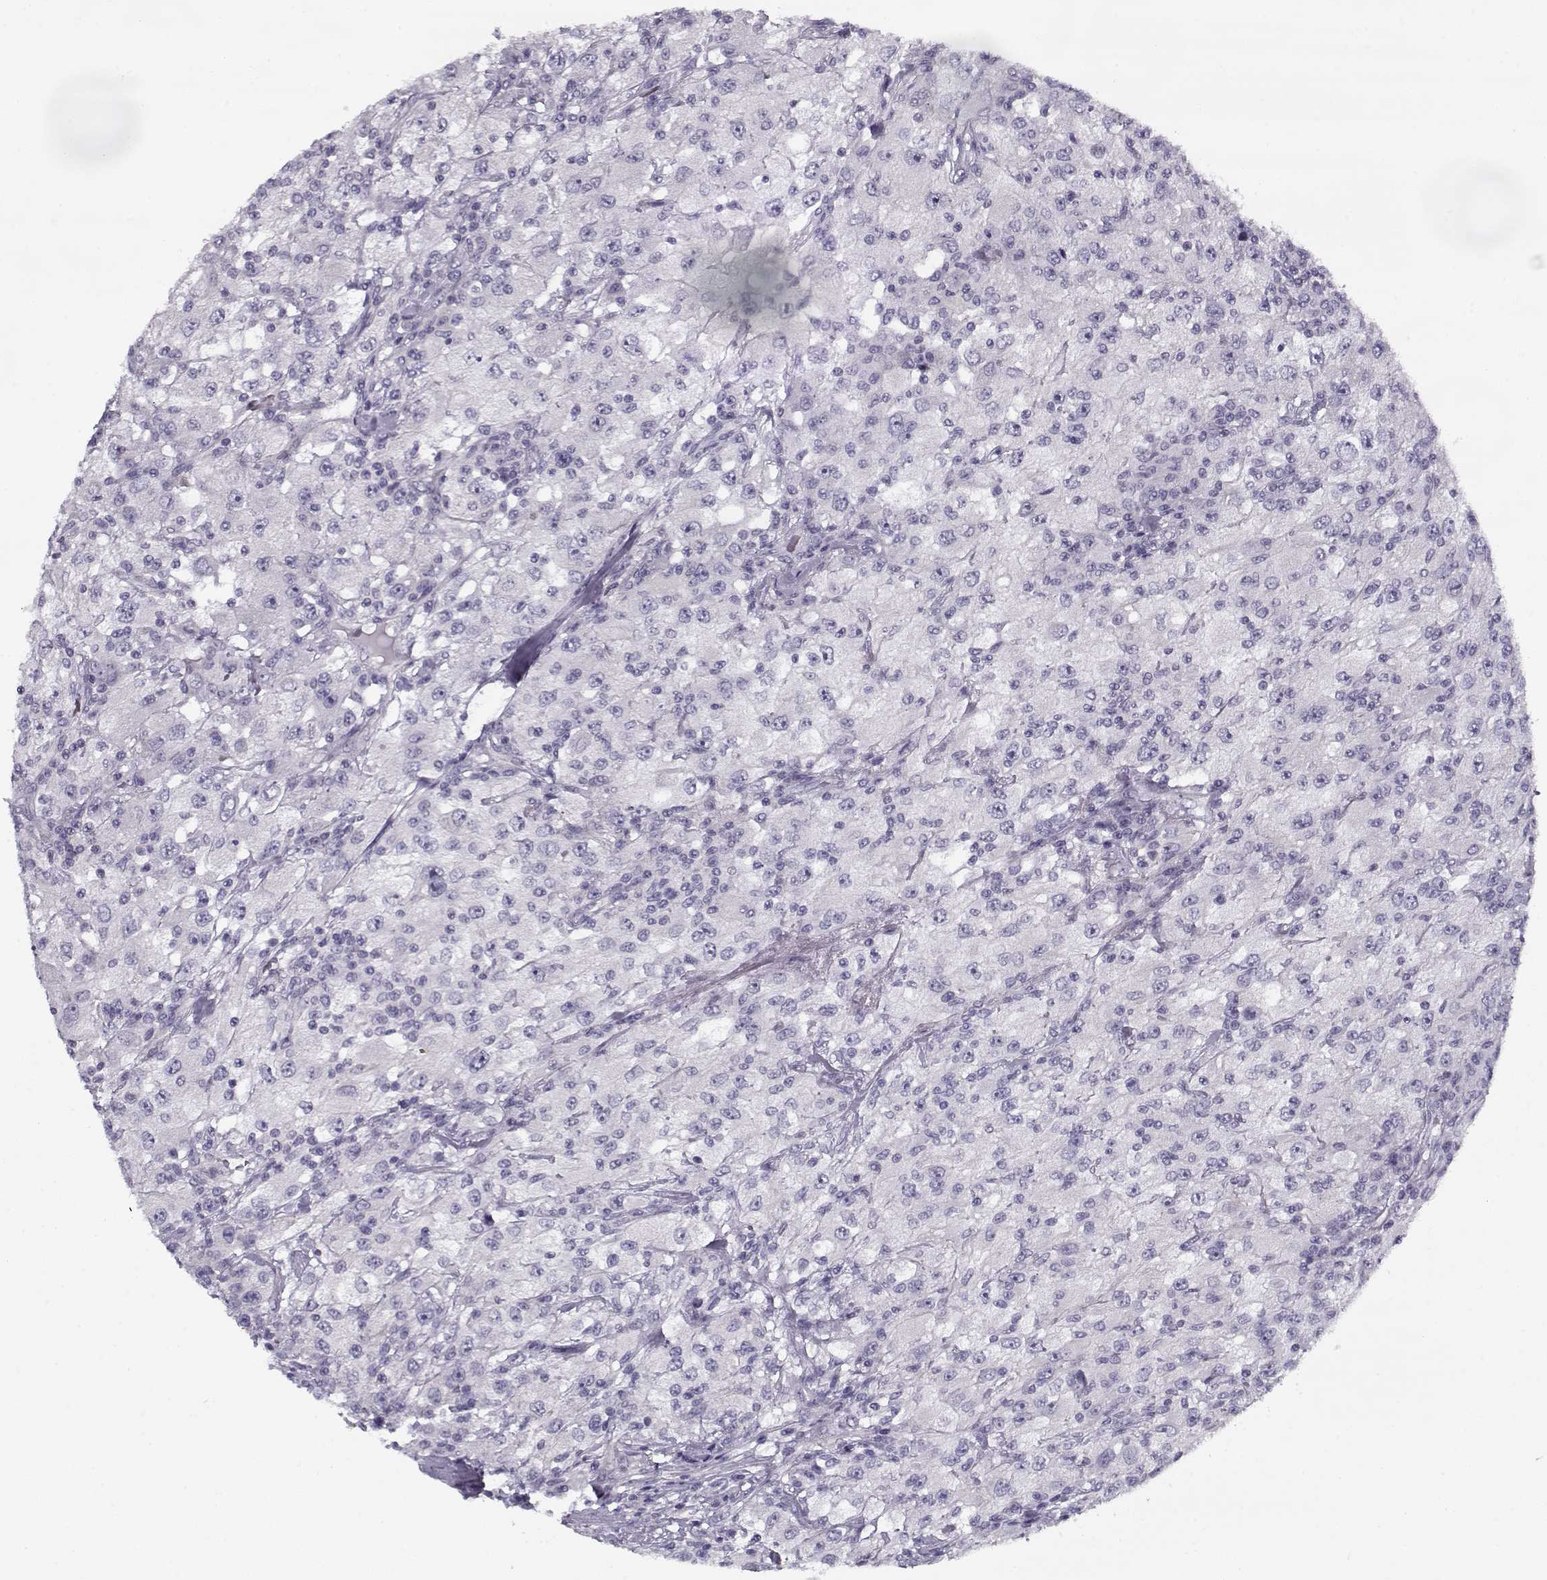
{"staining": {"intensity": "negative", "quantity": "none", "location": "none"}, "tissue": "renal cancer", "cell_type": "Tumor cells", "image_type": "cancer", "snomed": [{"axis": "morphology", "description": "Adenocarcinoma, NOS"}, {"axis": "topography", "description": "Kidney"}], "caption": "The histopathology image displays no significant staining in tumor cells of renal adenocarcinoma.", "gene": "PP2D1", "patient": {"sex": "female", "age": 67}}